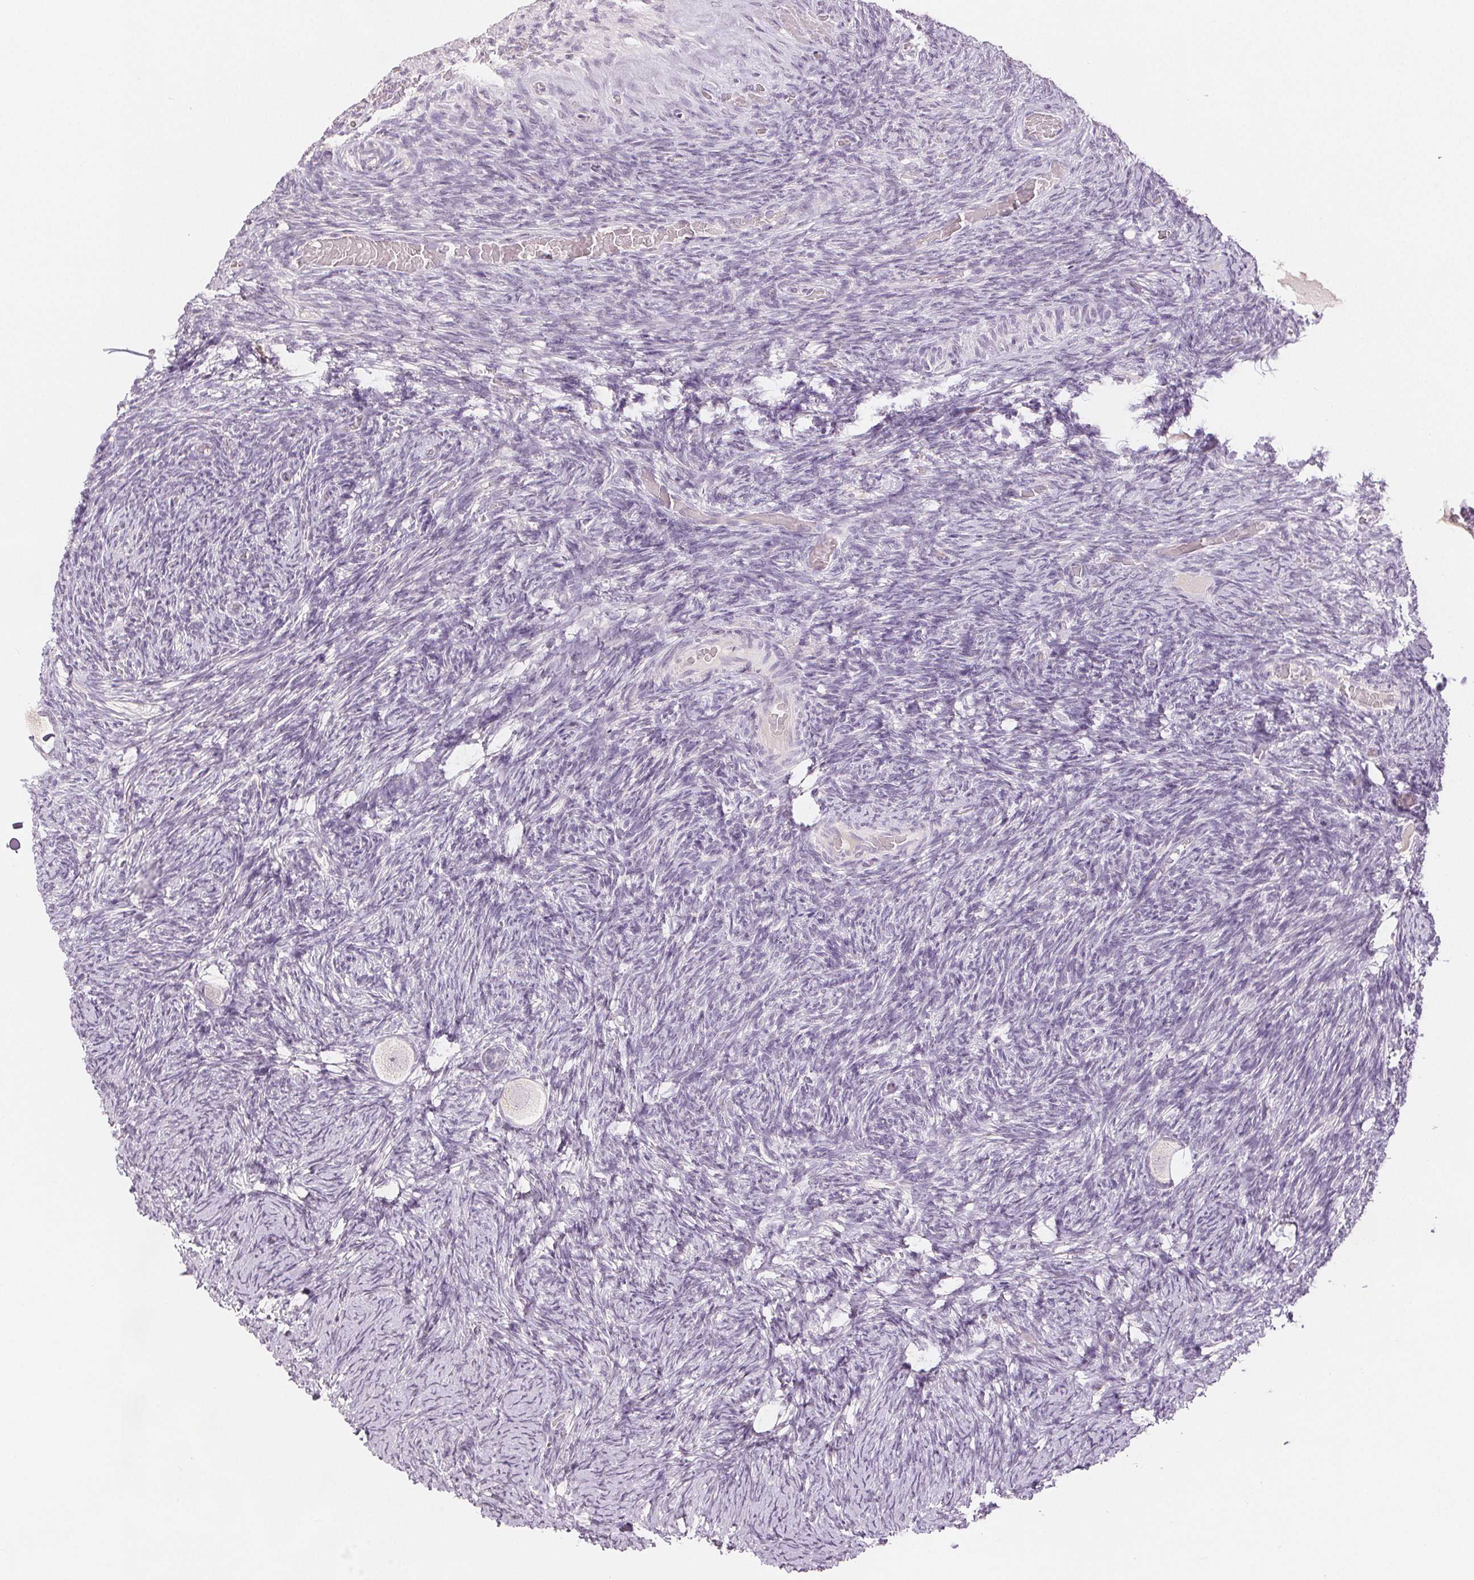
{"staining": {"intensity": "negative", "quantity": "none", "location": "none"}, "tissue": "ovary", "cell_type": "Follicle cells", "image_type": "normal", "snomed": [{"axis": "morphology", "description": "Normal tissue, NOS"}, {"axis": "topography", "description": "Ovary"}], "caption": "Histopathology image shows no protein positivity in follicle cells of normal ovary. (Brightfield microscopy of DAB immunohistochemistry at high magnification).", "gene": "SLC27A5", "patient": {"sex": "female", "age": 34}}